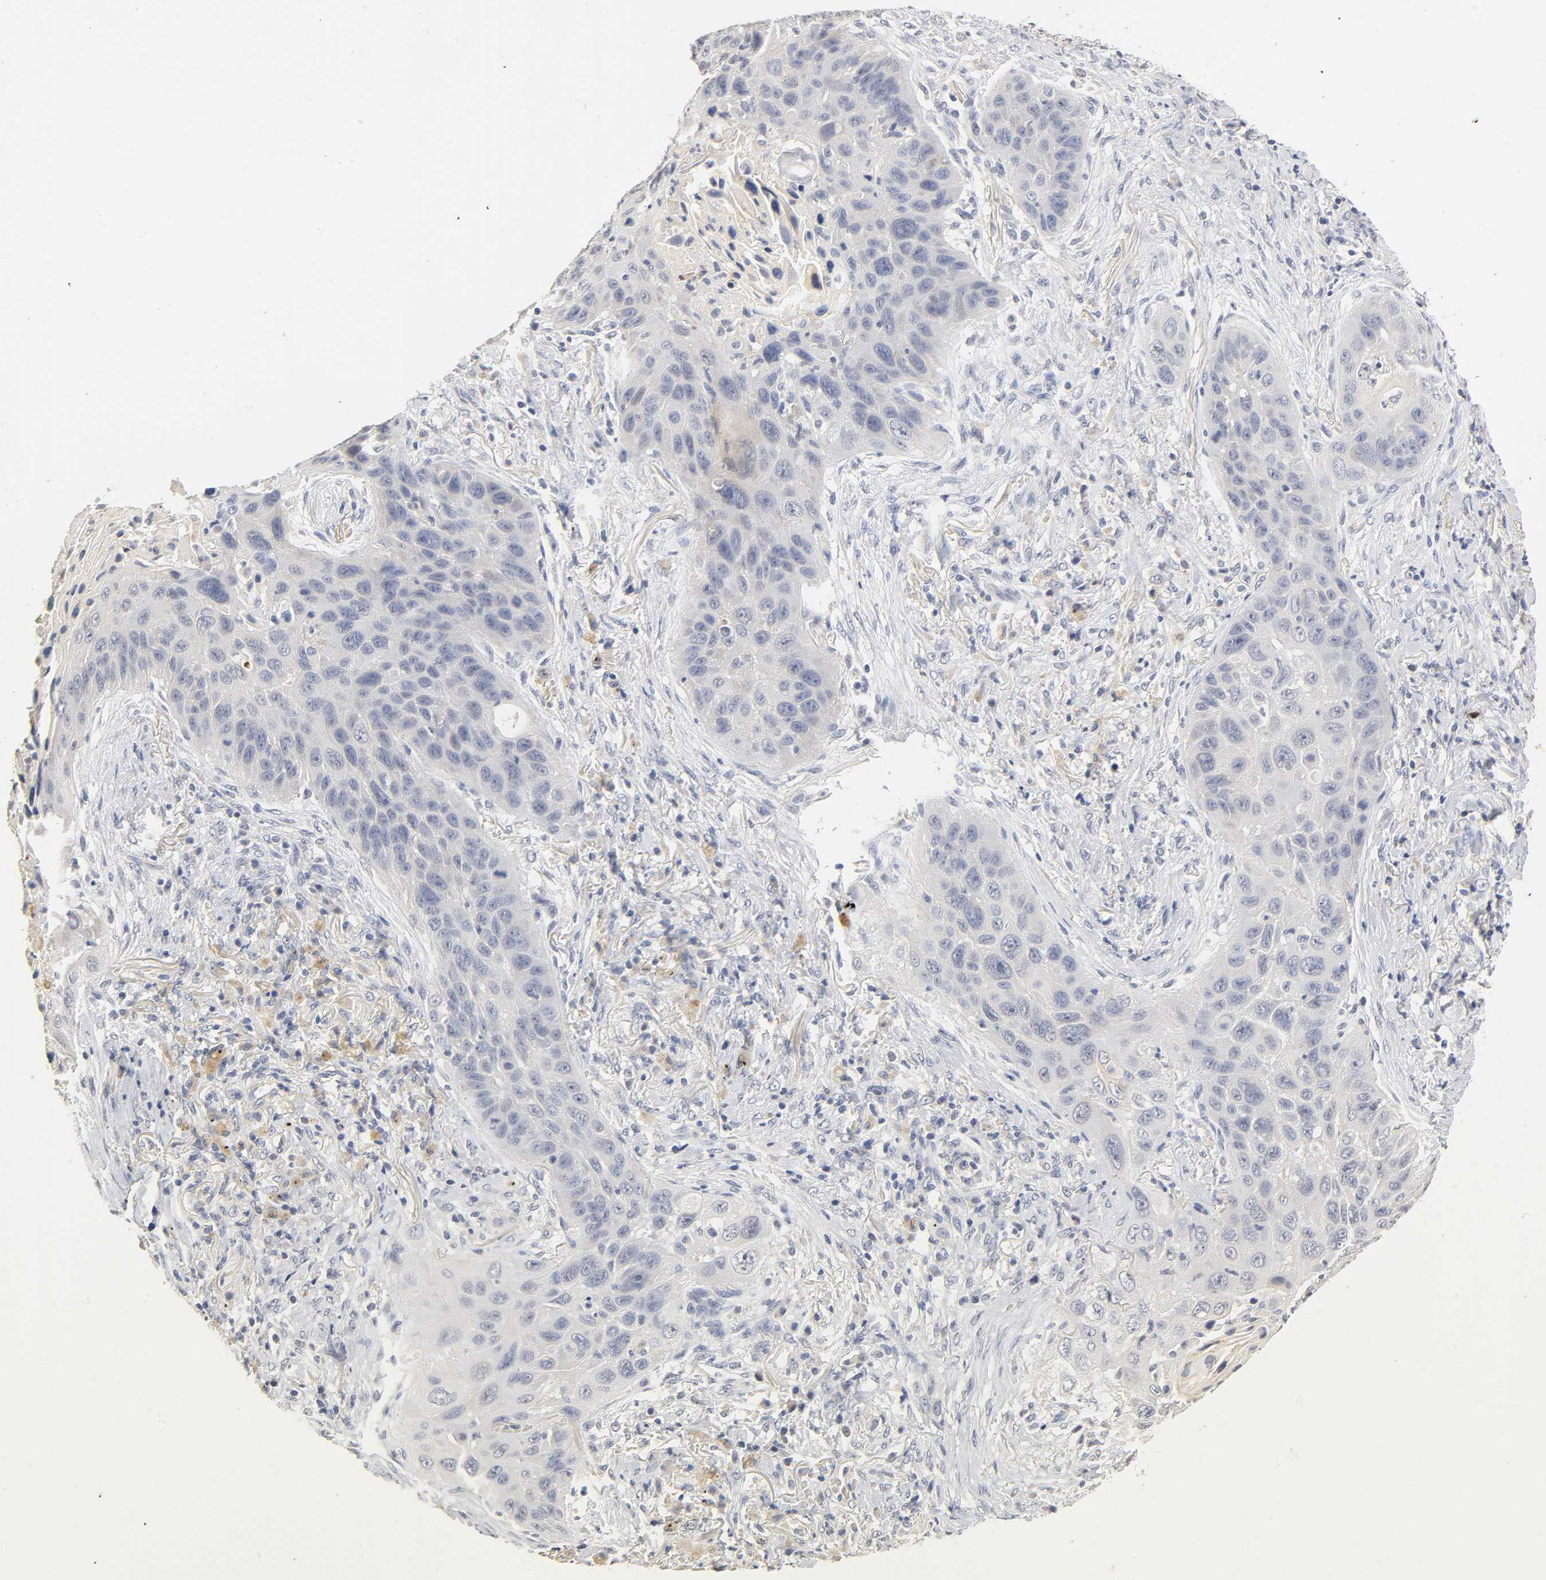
{"staining": {"intensity": "negative", "quantity": "none", "location": "none"}, "tissue": "lung cancer", "cell_type": "Tumor cells", "image_type": "cancer", "snomed": [{"axis": "morphology", "description": "Squamous cell carcinoma, NOS"}, {"axis": "topography", "description": "Lung"}], "caption": "The histopathology image shows no significant positivity in tumor cells of squamous cell carcinoma (lung). (DAB IHC with hematoxylin counter stain).", "gene": "OVOL1", "patient": {"sex": "female", "age": 67}}